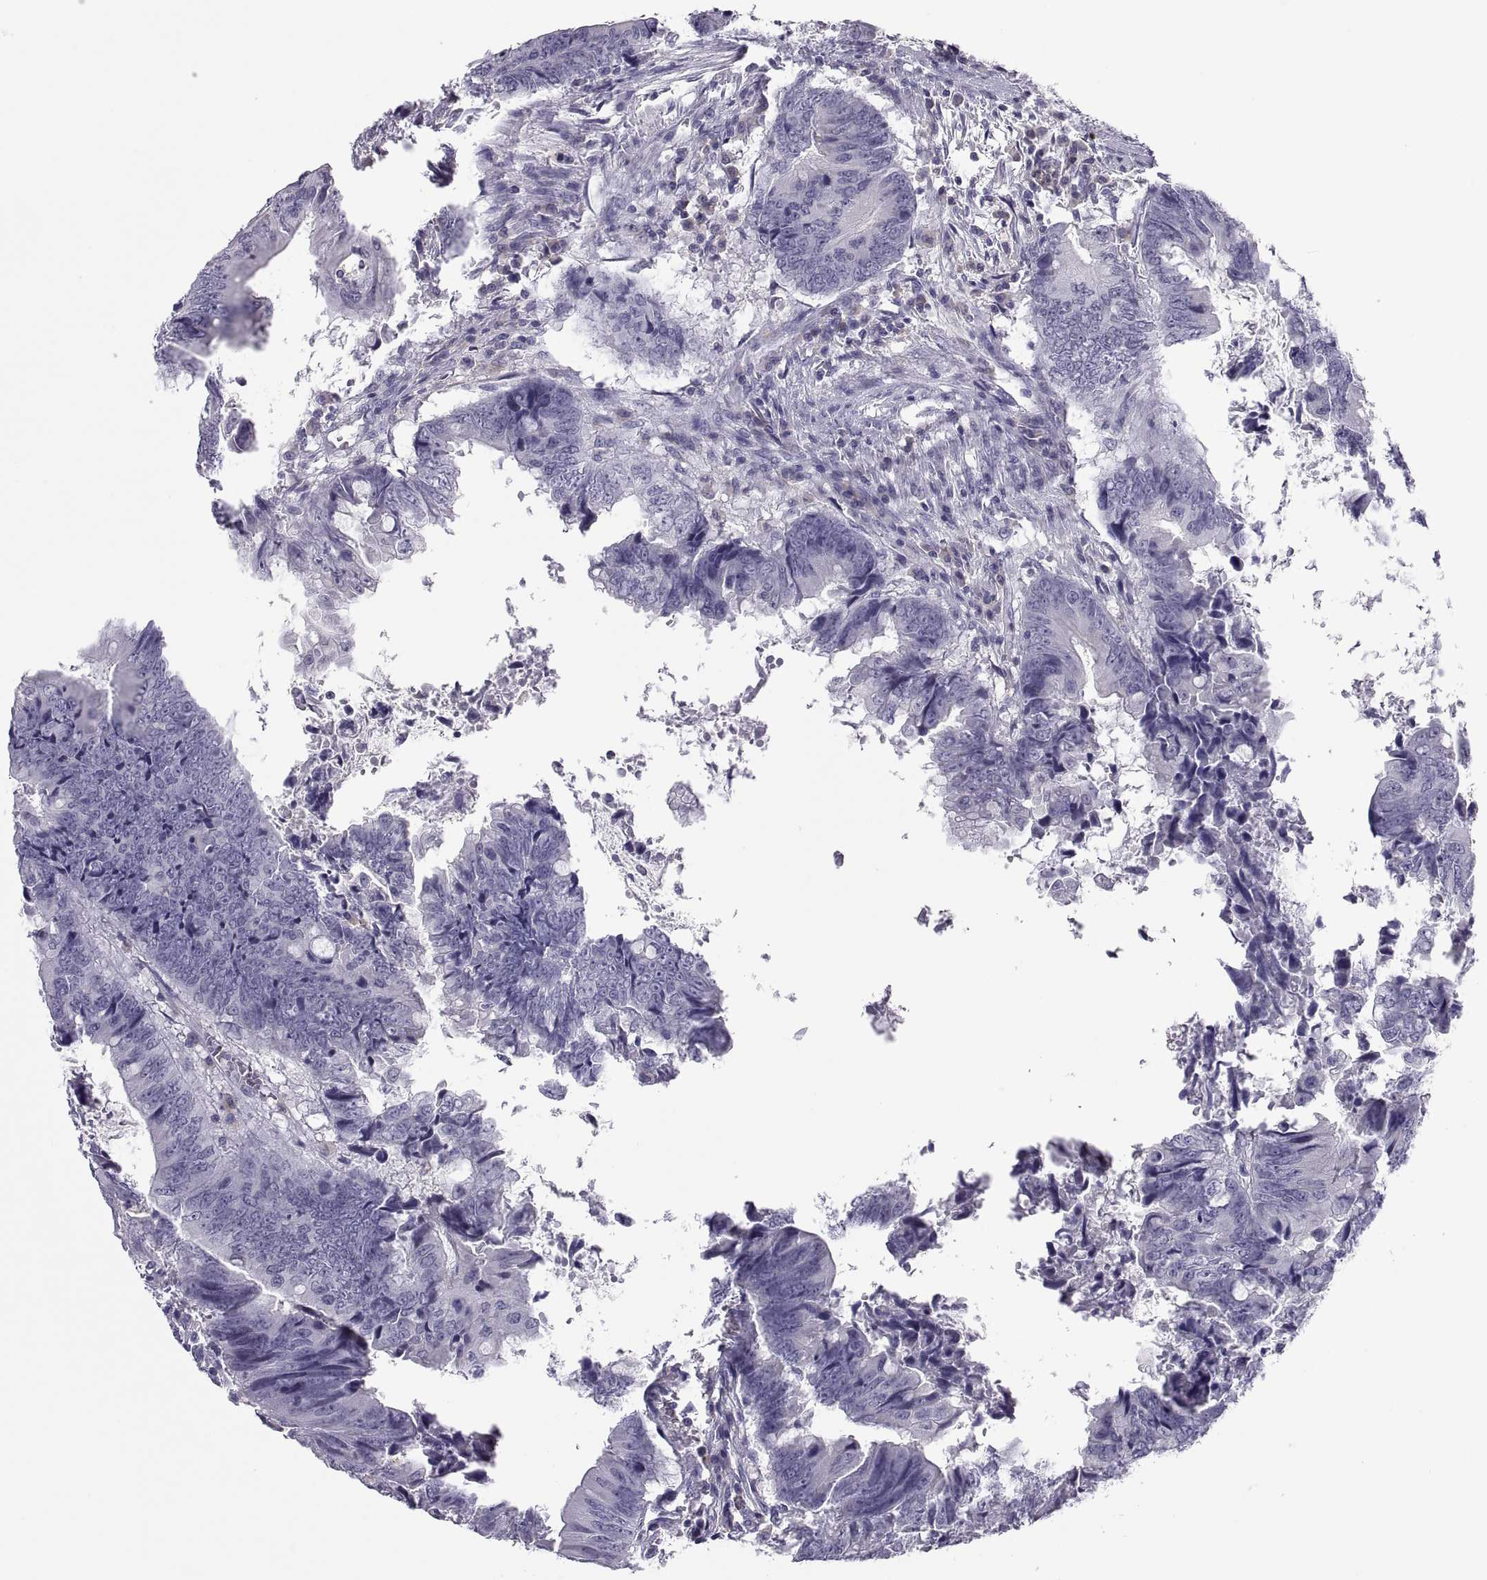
{"staining": {"intensity": "negative", "quantity": "none", "location": "none"}, "tissue": "colorectal cancer", "cell_type": "Tumor cells", "image_type": "cancer", "snomed": [{"axis": "morphology", "description": "Adenocarcinoma, NOS"}, {"axis": "topography", "description": "Colon"}], "caption": "Immunohistochemical staining of colorectal cancer (adenocarcinoma) reveals no significant expression in tumor cells. (Brightfield microscopy of DAB (3,3'-diaminobenzidine) immunohistochemistry (IHC) at high magnification).", "gene": "RGS19", "patient": {"sex": "female", "age": 82}}